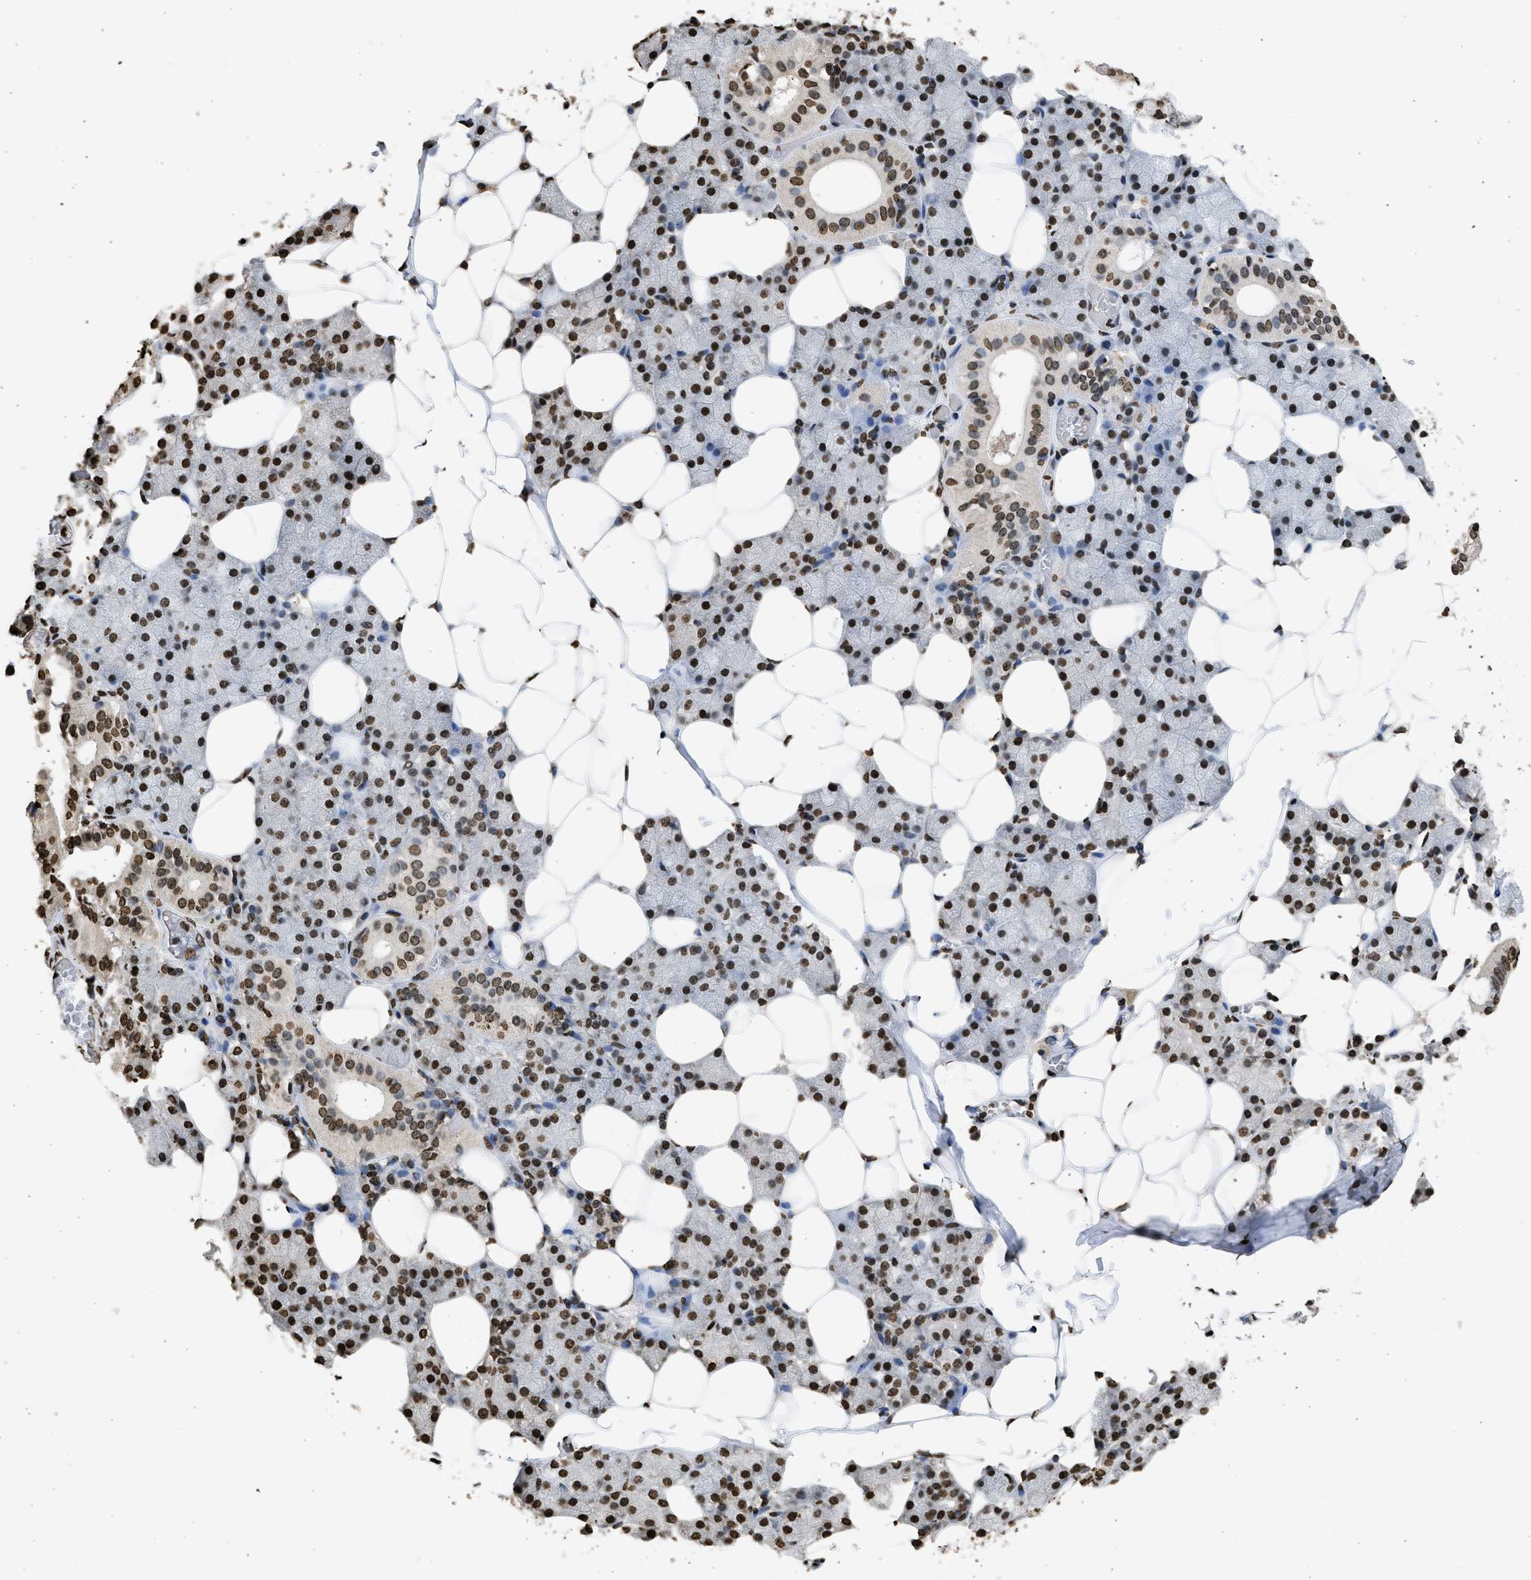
{"staining": {"intensity": "strong", "quantity": ">75%", "location": "nuclear"}, "tissue": "salivary gland", "cell_type": "Glandular cells", "image_type": "normal", "snomed": [{"axis": "morphology", "description": "Normal tissue, NOS"}, {"axis": "topography", "description": "Salivary gland"}], "caption": "The micrograph shows immunohistochemical staining of unremarkable salivary gland. There is strong nuclear positivity is identified in about >75% of glandular cells.", "gene": "RRAGC", "patient": {"sex": "female", "age": 33}}